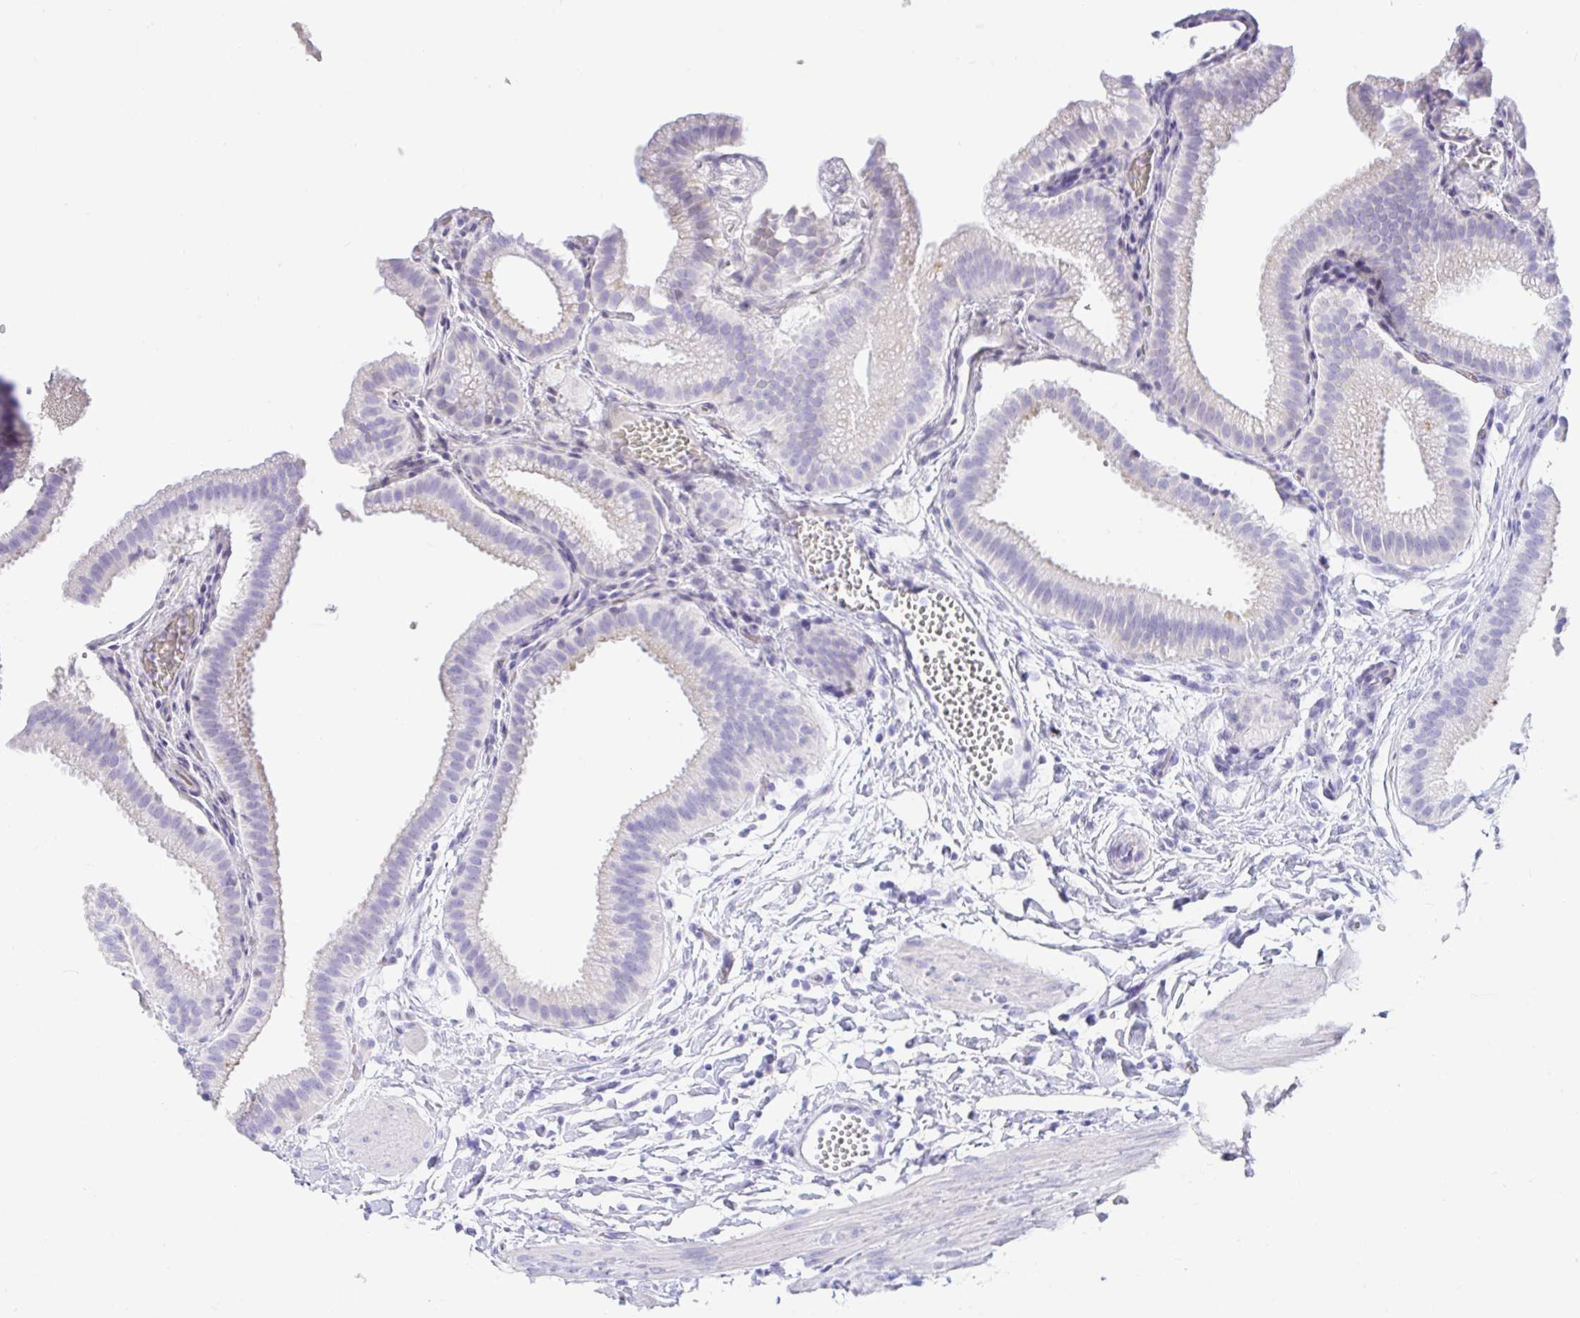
{"staining": {"intensity": "negative", "quantity": "none", "location": "none"}, "tissue": "gallbladder", "cell_type": "Glandular cells", "image_type": "normal", "snomed": [{"axis": "morphology", "description": "Normal tissue, NOS"}, {"axis": "topography", "description": "Gallbladder"}], "caption": "This is an immunohistochemistry photomicrograph of benign gallbladder. There is no positivity in glandular cells.", "gene": "PAX8", "patient": {"sex": "female", "age": 63}}